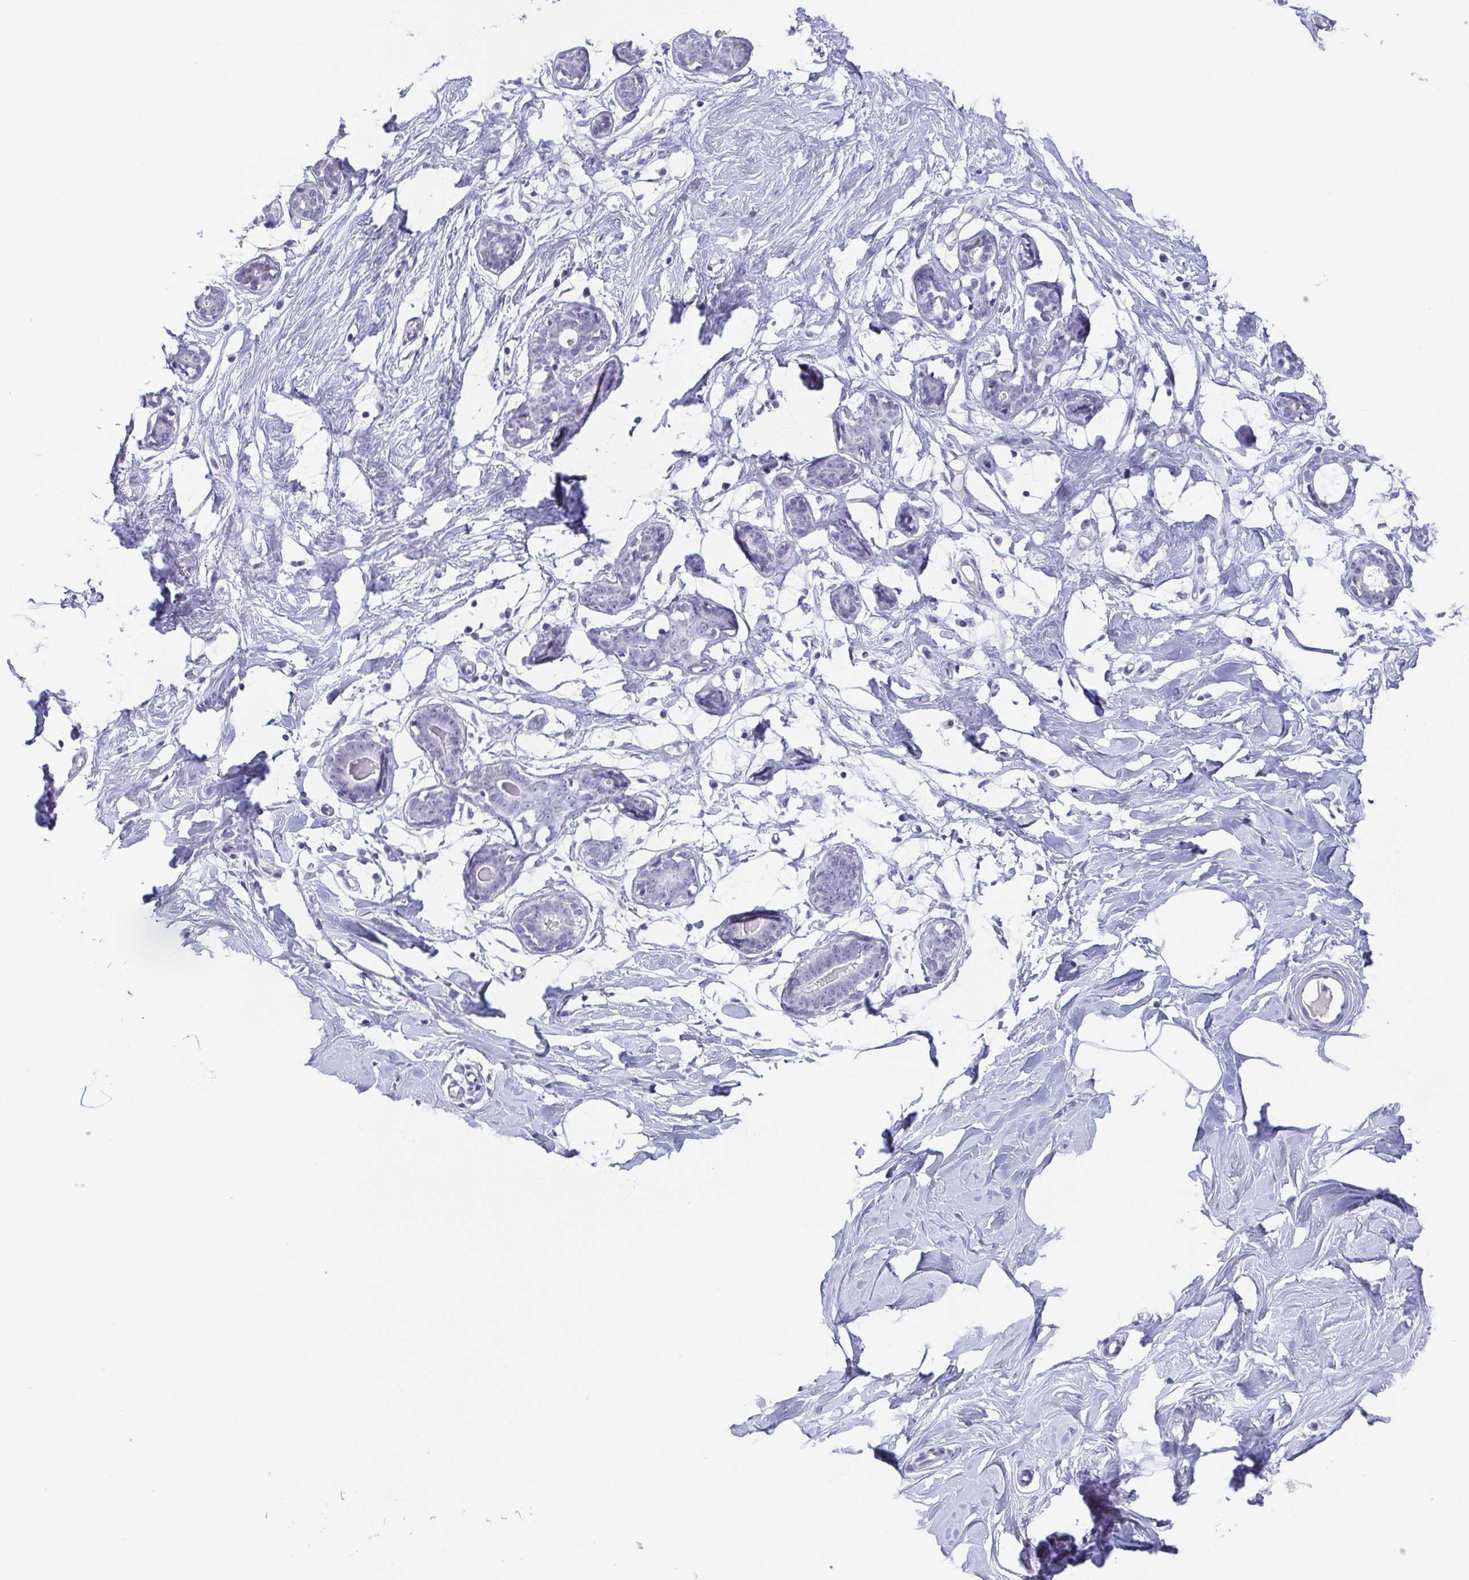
{"staining": {"intensity": "negative", "quantity": "none", "location": "none"}, "tissue": "breast", "cell_type": "Adipocytes", "image_type": "normal", "snomed": [{"axis": "morphology", "description": "Normal tissue, NOS"}, {"axis": "topography", "description": "Breast"}], "caption": "DAB immunohistochemical staining of benign breast exhibits no significant positivity in adipocytes.", "gene": "REG4", "patient": {"sex": "female", "age": 27}}